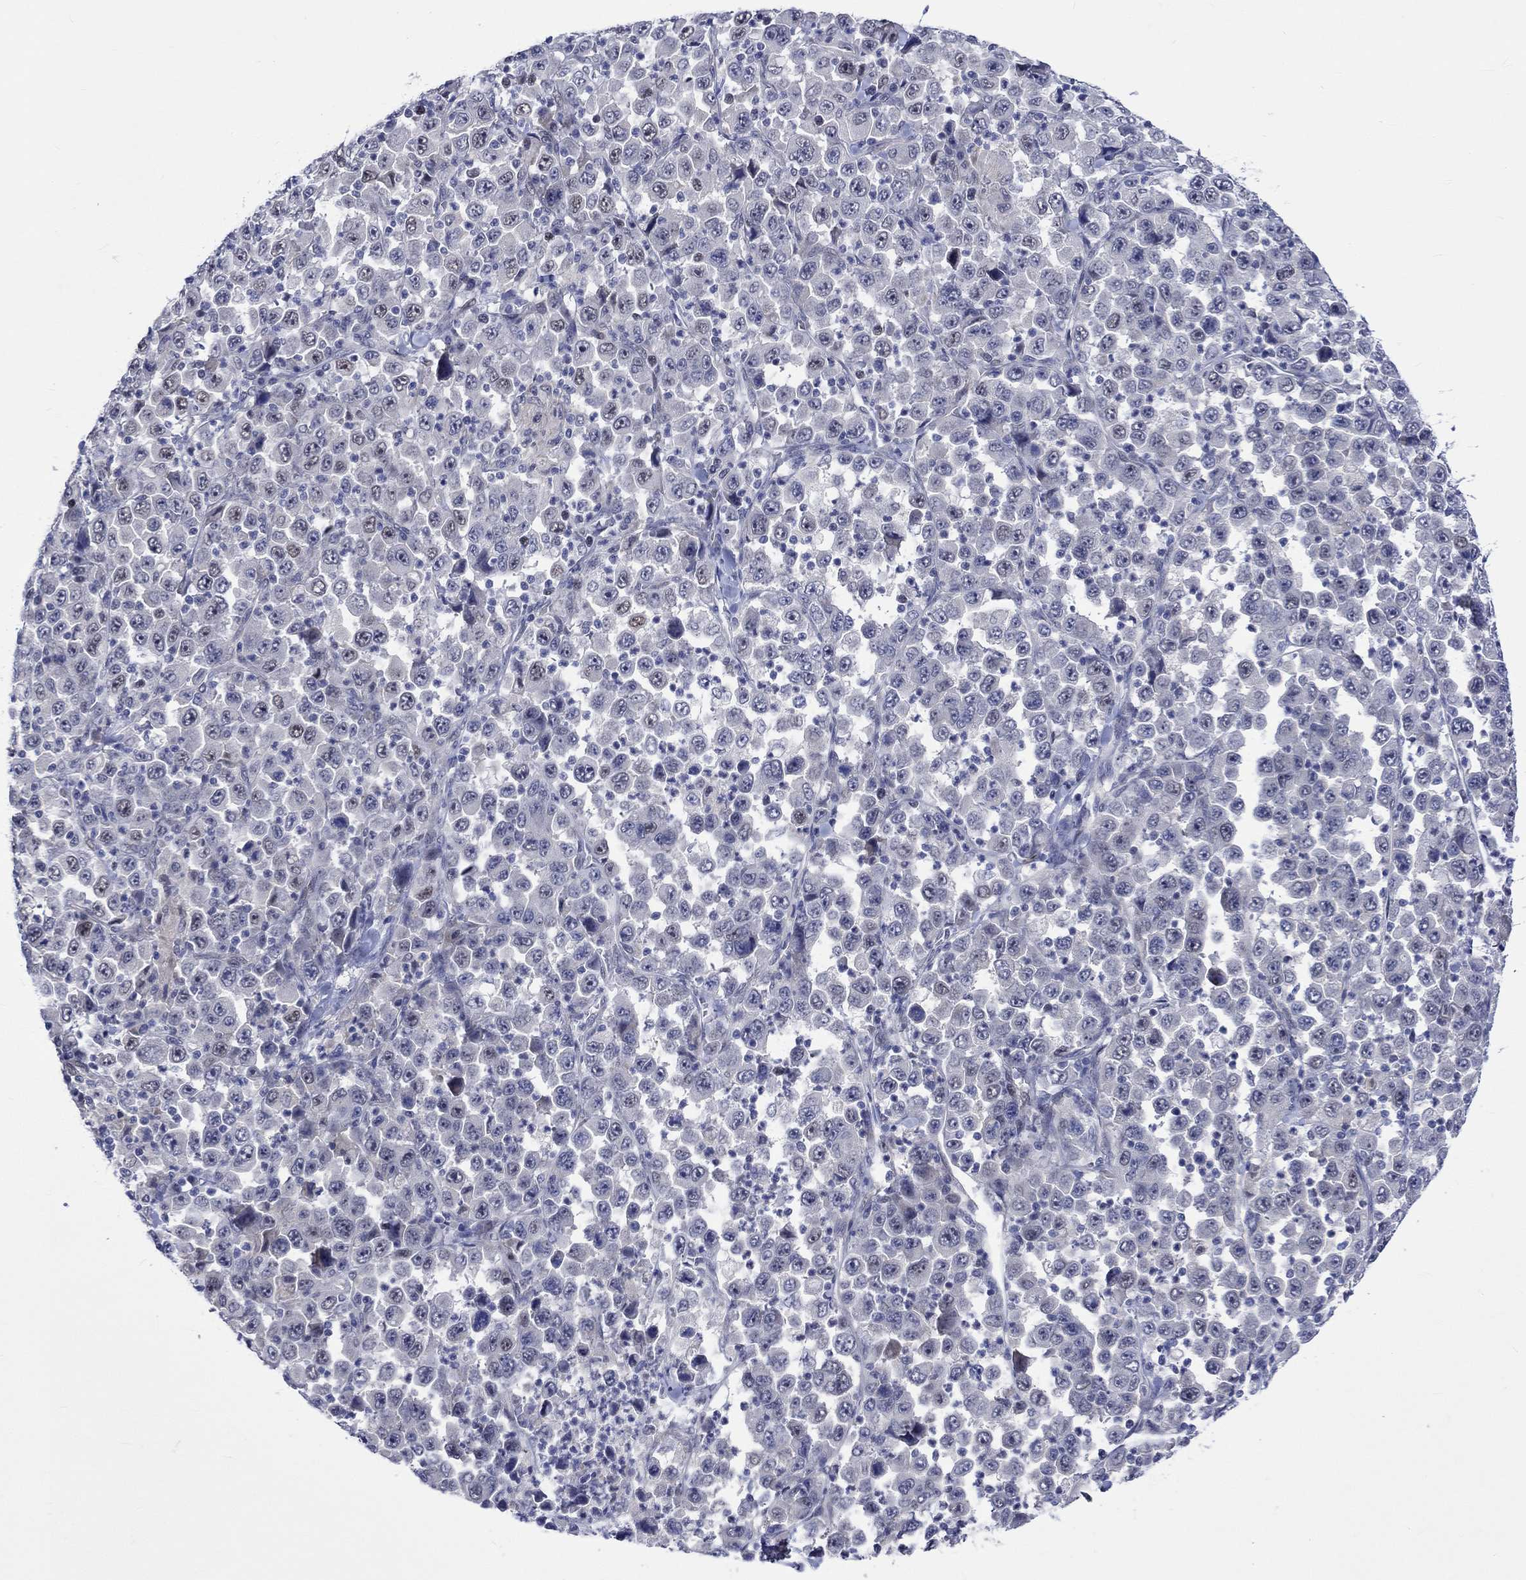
{"staining": {"intensity": "weak", "quantity": "<25%", "location": "nuclear"}, "tissue": "stomach cancer", "cell_type": "Tumor cells", "image_type": "cancer", "snomed": [{"axis": "morphology", "description": "Normal tissue, NOS"}, {"axis": "morphology", "description": "Adenocarcinoma, NOS"}, {"axis": "topography", "description": "Stomach, upper"}, {"axis": "topography", "description": "Stomach"}], "caption": "The micrograph exhibits no staining of tumor cells in adenocarcinoma (stomach). (Stains: DAB immunohistochemistry (IHC) with hematoxylin counter stain, Microscopy: brightfield microscopy at high magnification).", "gene": "E2F8", "patient": {"sex": "male", "age": 59}}